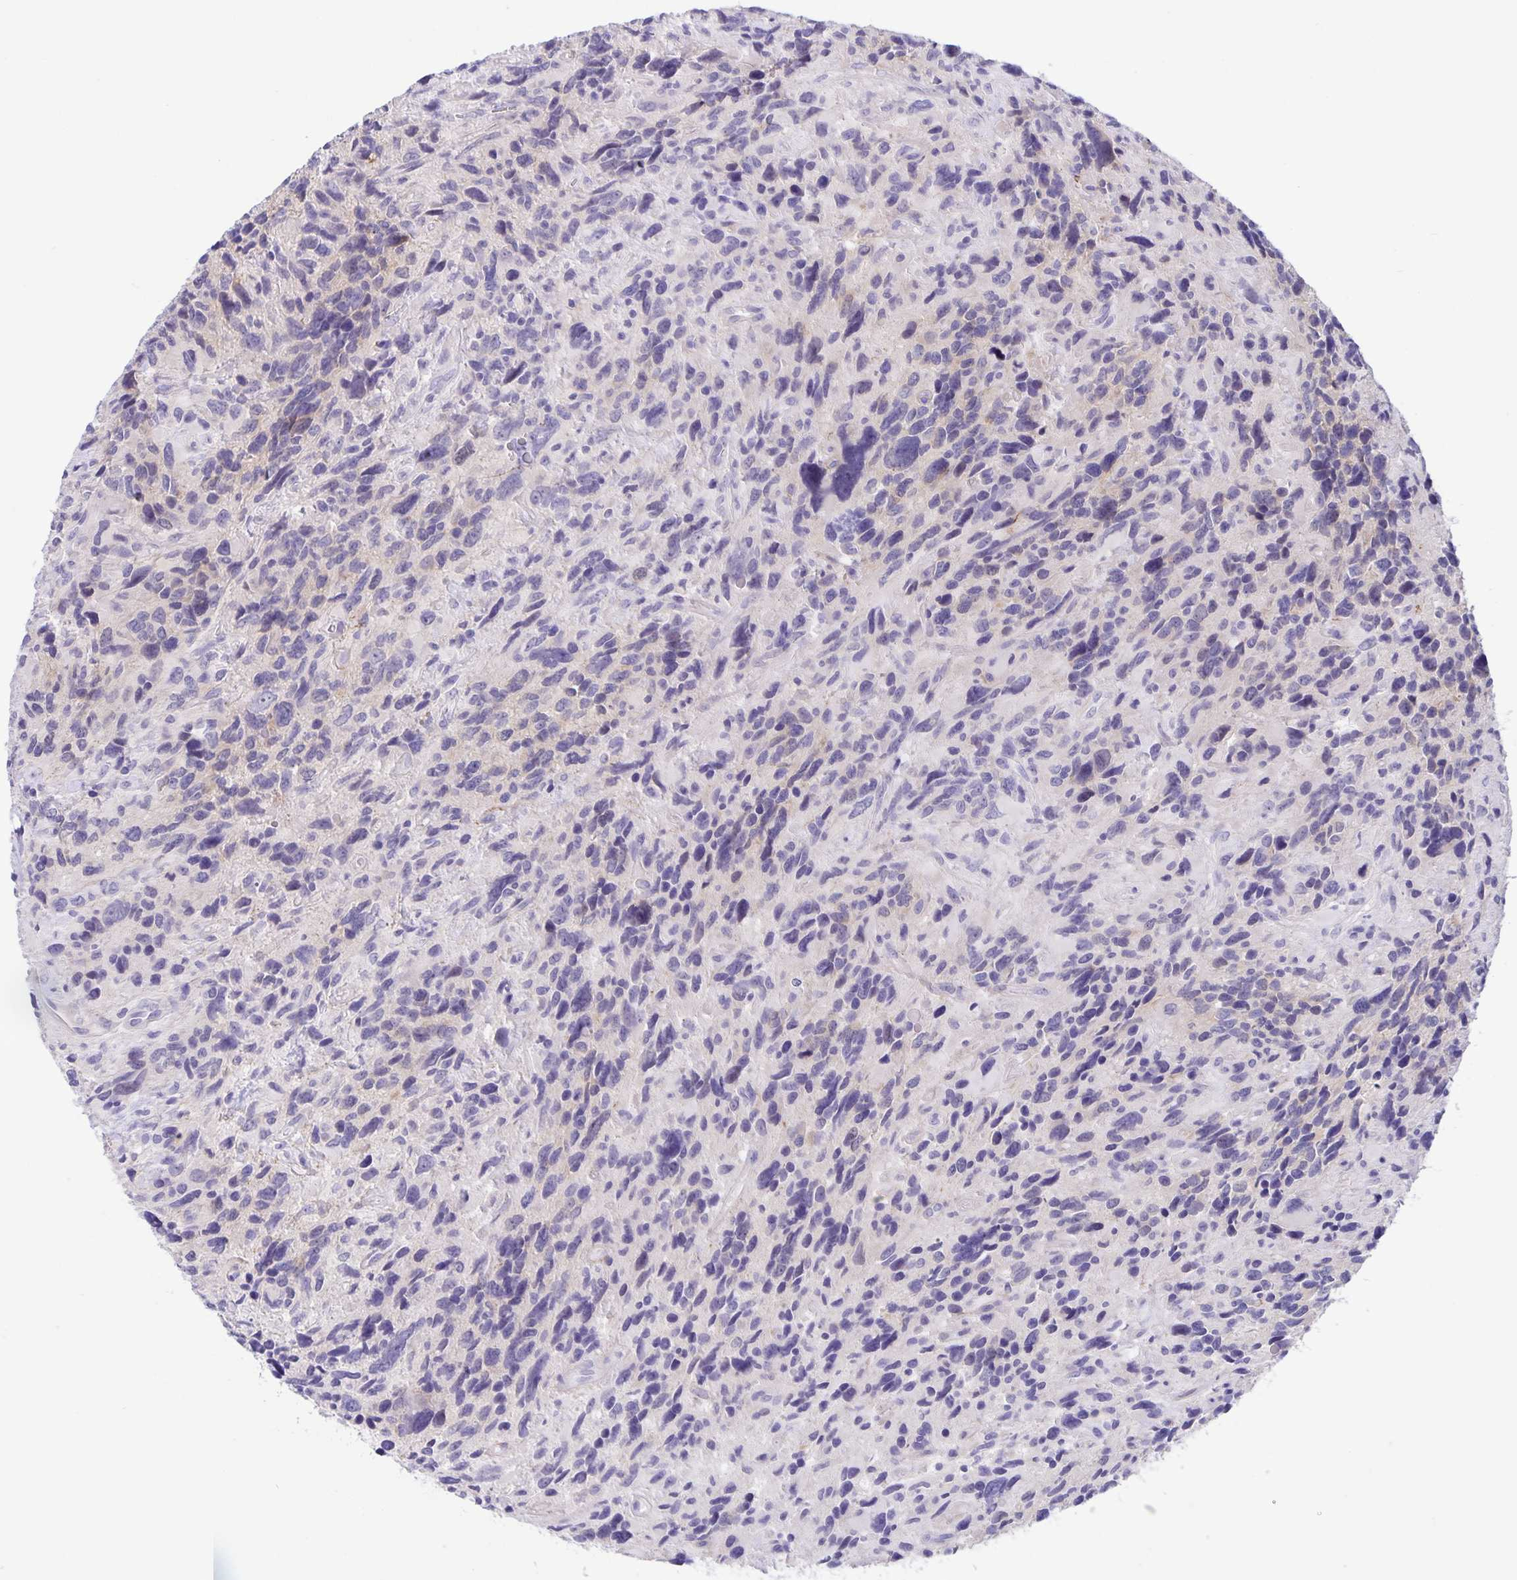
{"staining": {"intensity": "negative", "quantity": "none", "location": "none"}, "tissue": "glioma", "cell_type": "Tumor cells", "image_type": "cancer", "snomed": [{"axis": "morphology", "description": "Glioma, malignant, High grade"}, {"axis": "topography", "description": "Brain"}], "caption": "A high-resolution micrograph shows IHC staining of malignant glioma (high-grade), which displays no significant expression in tumor cells. (DAB (3,3'-diaminobenzidine) IHC, high magnification).", "gene": "ERMN", "patient": {"sex": "male", "age": 46}}